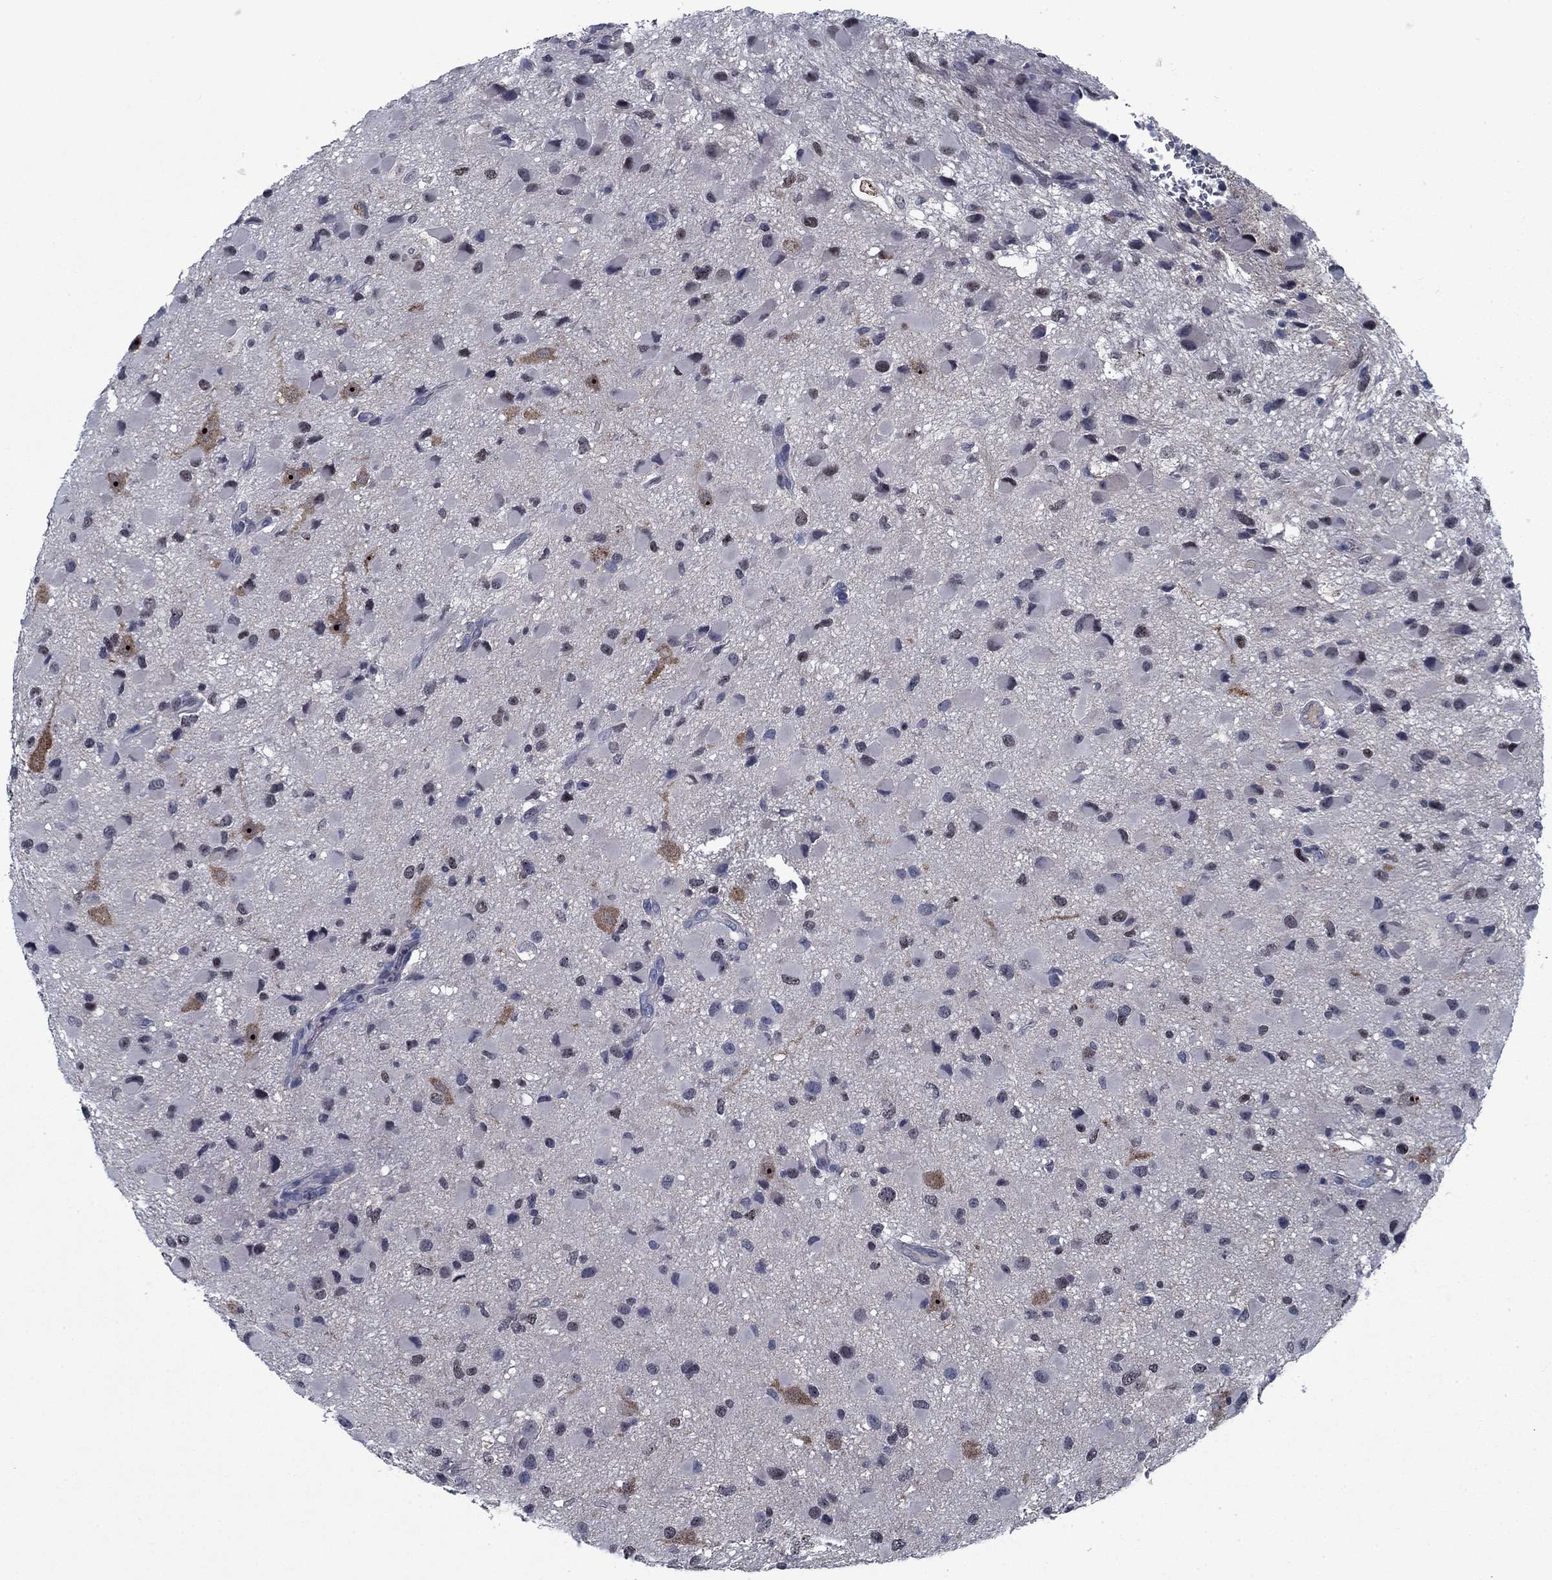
{"staining": {"intensity": "negative", "quantity": "none", "location": "none"}, "tissue": "glioma", "cell_type": "Tumor cells", "image_type": "cancer", "snomed": [{"axis": "morphology", "description": "Glioma, malignant, Low grade"}, {"axis": "topography", "description": "Brain"}], "caption": "Histopathology image shows no protein expression in tumor cells of low-grade glioma (malignant) tissue.", "gene": "PNMA8A", "patient": {"sex": "female", "age": 32}}